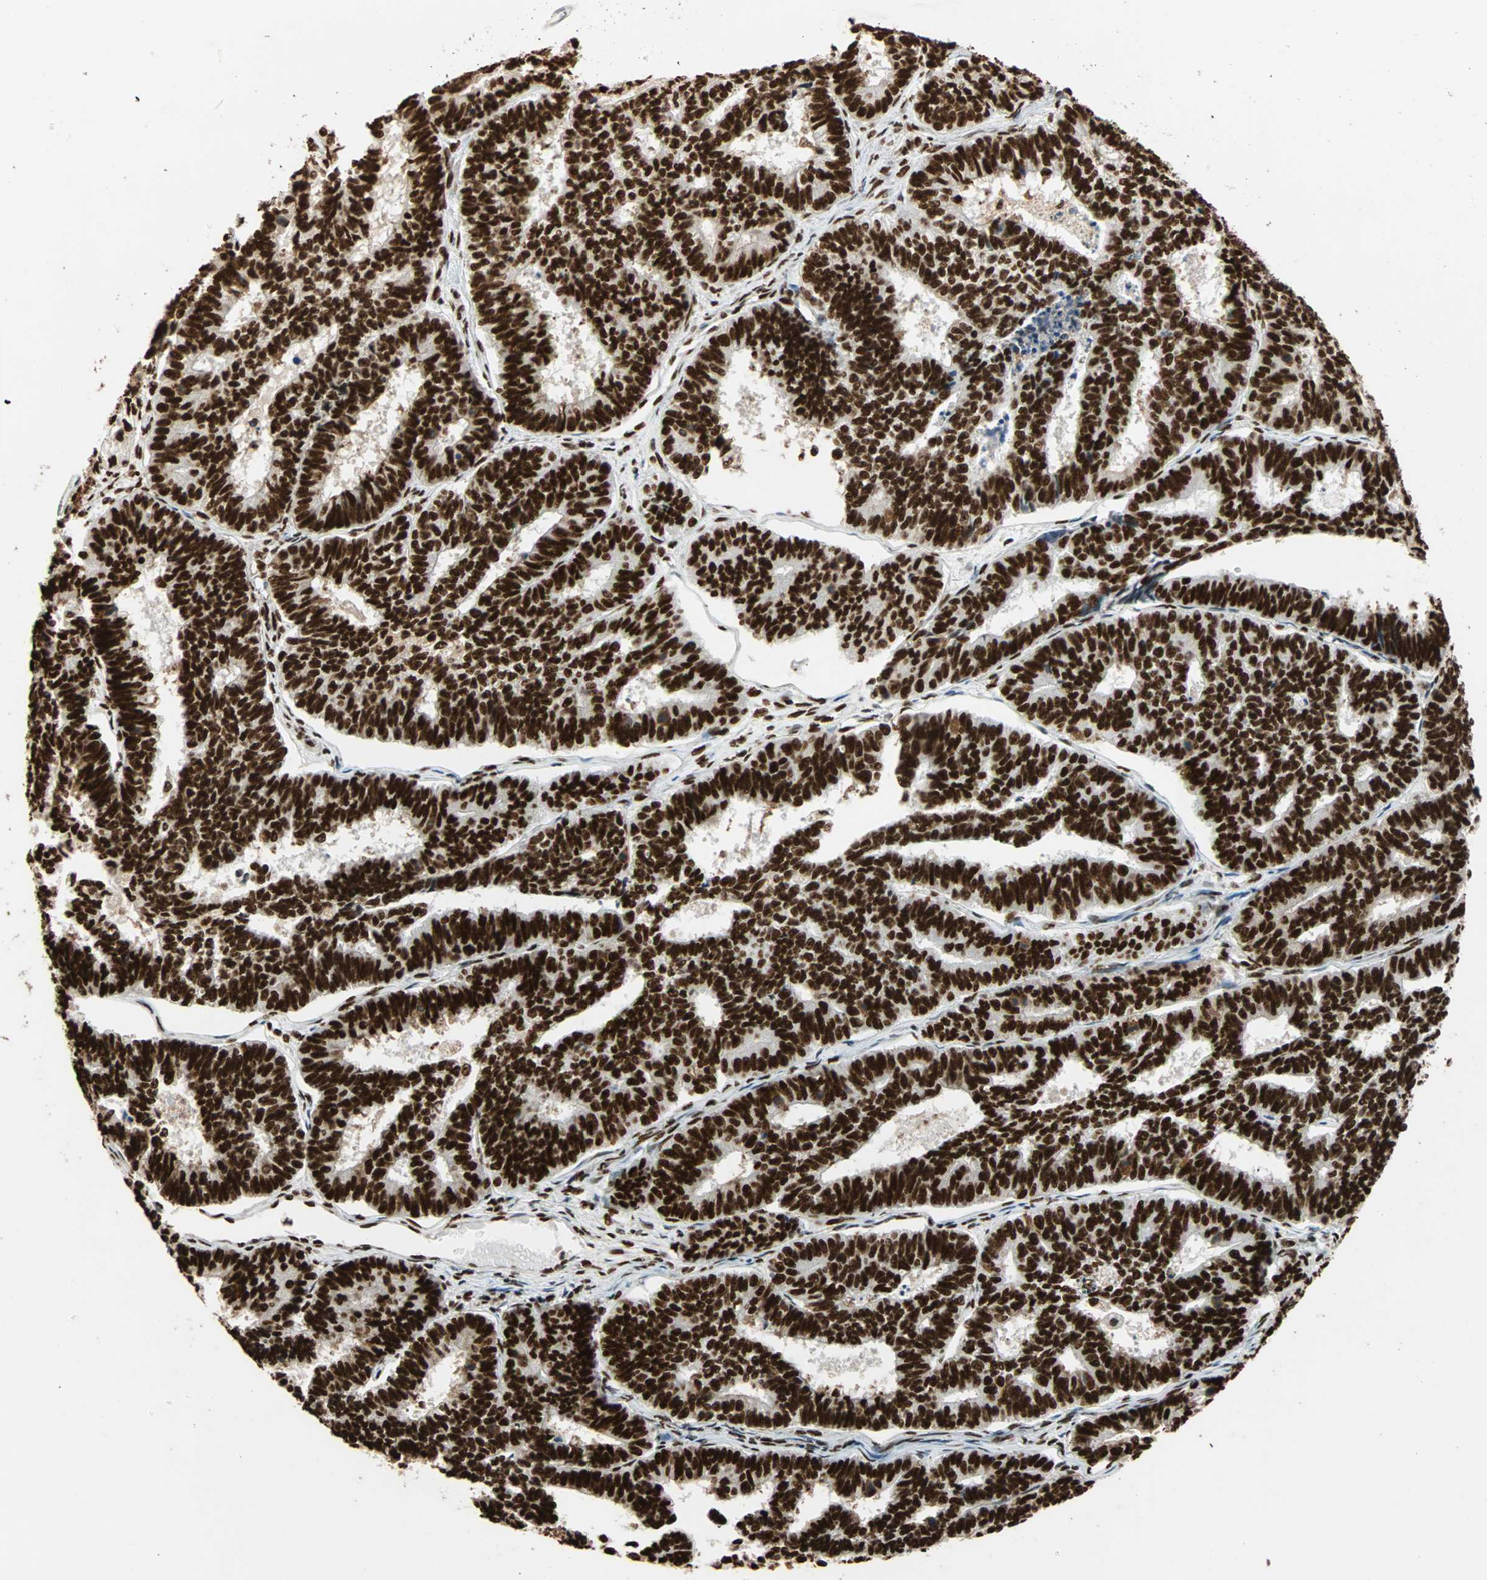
{"staining": {"intensity": "strong", "quantity": ">75%", "location": "nuclear"}, "tissue": "endometrial cancer", "cell_type": "Tumor cells", "image_type": "cancer", "snomed": [{"axis": "morphology", "description": "Adenocarcinoma, NOS"}, {"axis": "topography", "description": "Endometrium"}], "caption": "Endometrial cancer stained with a protein marker demonstrates strong staining in tumor cells.", "gene": "ILF2", "patient": {"sex": "female", "age": 70}}